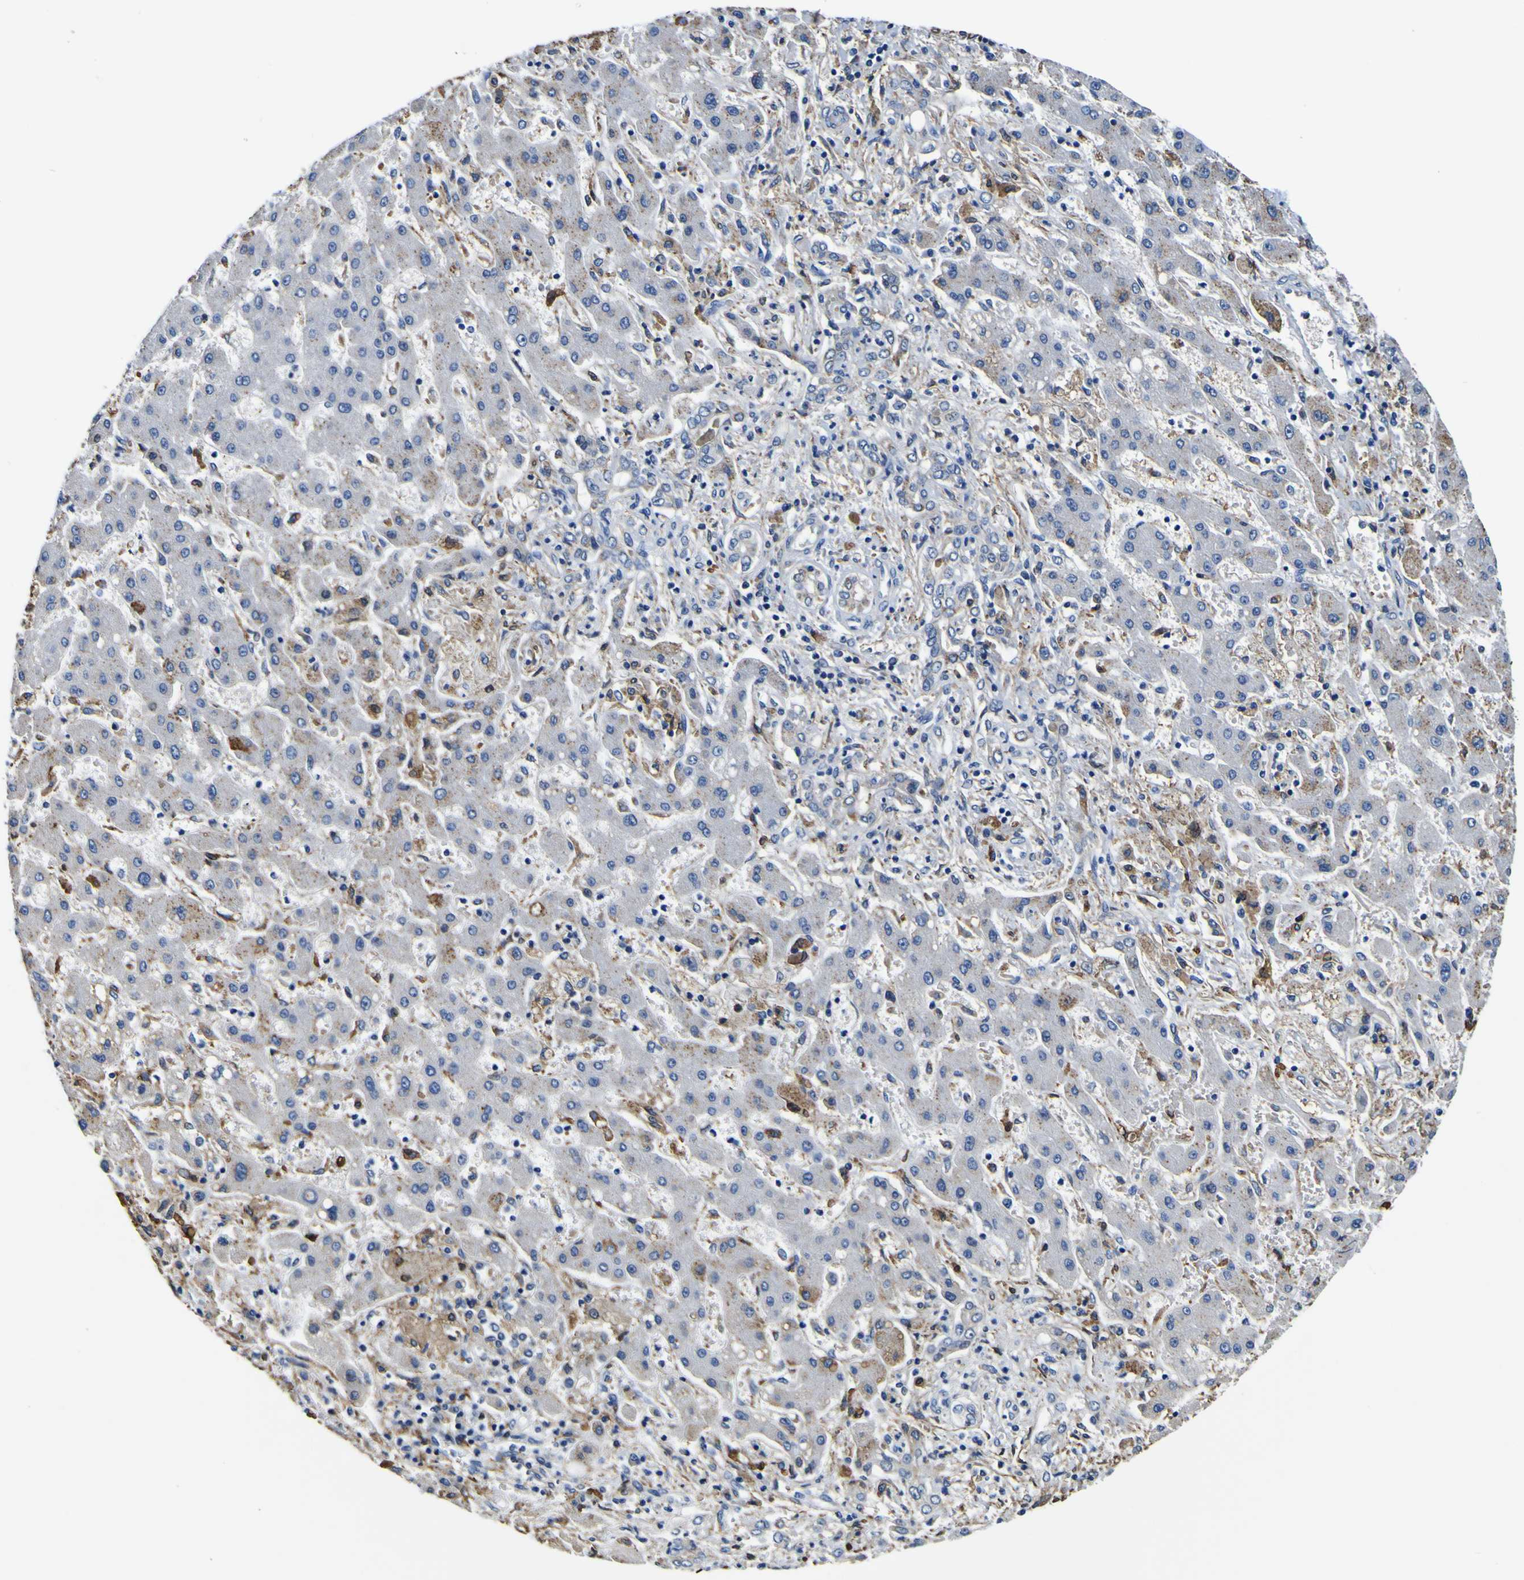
{"staining": {"intensity": "negative", "quantity": "none", "location": "none"}, "tissue": "liver cancer", "cell_type": "Tumor cells", "image_type": "cancer", "snomed": [{"axis": "morphology", "description": "Cholangiocarcinoma"}, {"axis": "topography", "description": "Liver"}], "caption": "This is an IHC image of human liver cancer. There is no positivity in tumor cells.", "gene": "PXDN", "patient": {"sex": "male", "age": 50}}